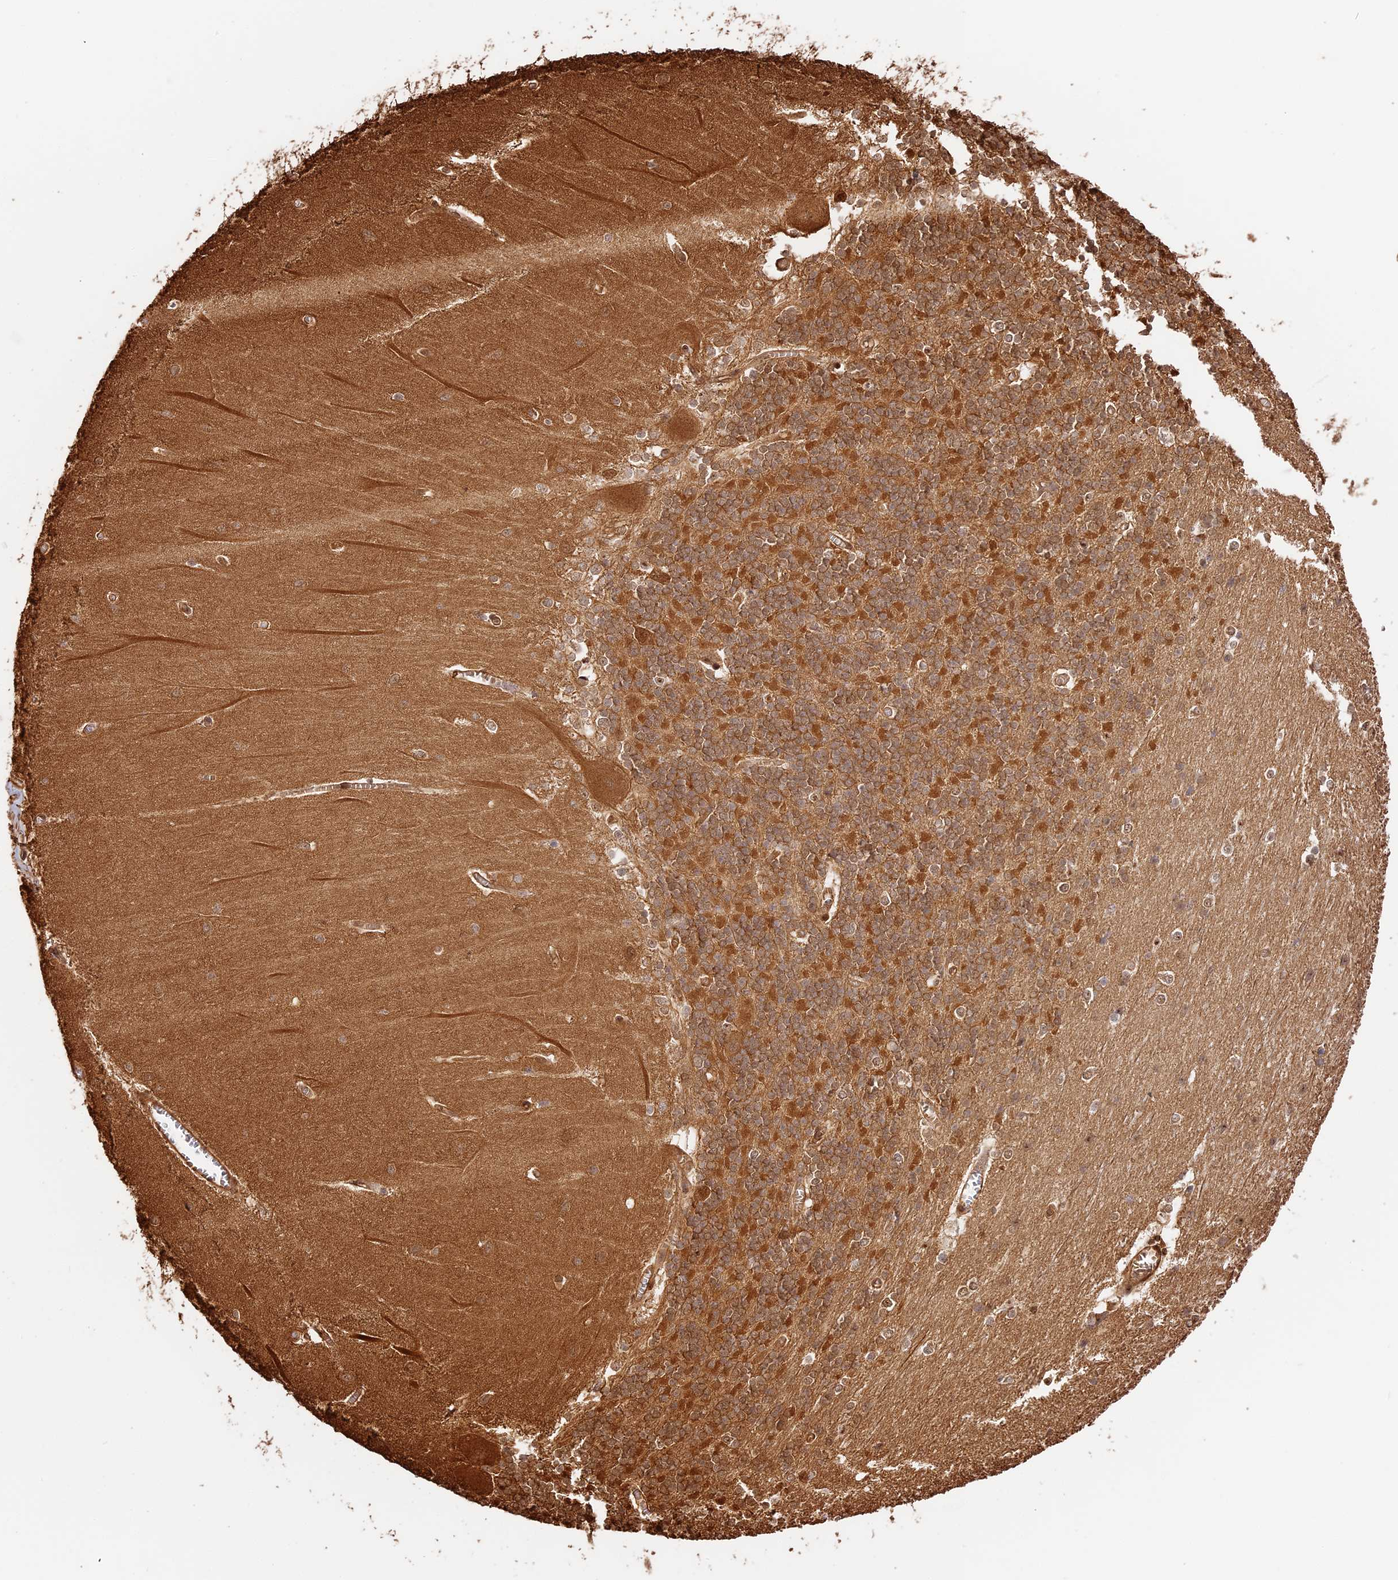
{"staining": {"intensity": "moderate", "quantity": "25%-75%", "location": "cytoplasmic/membranous"}, "tissue": "cerebellum", "cell_type": "Cells in granular layer", "image_type": "normal", "snomed": [{"axis": "morphology", "description": "Normal tissue, NOS"}, {"axis": "topography", "description": "Cerebellum"}], "caption": "Benign cerebellum was stained to show a protein in brown. There is medium levels of moderate cytoplasmic/membranous expression in about 25%-75% of cells in granular layer. The staining is performed using DAB (3,3'-diaminobenzidine) brown chromogen to label protein expression. The nuclei are counter-stained blue using hematoxylin.", "gene": "PPP1R37", "patient": {"sex": "male", "age": 37}}